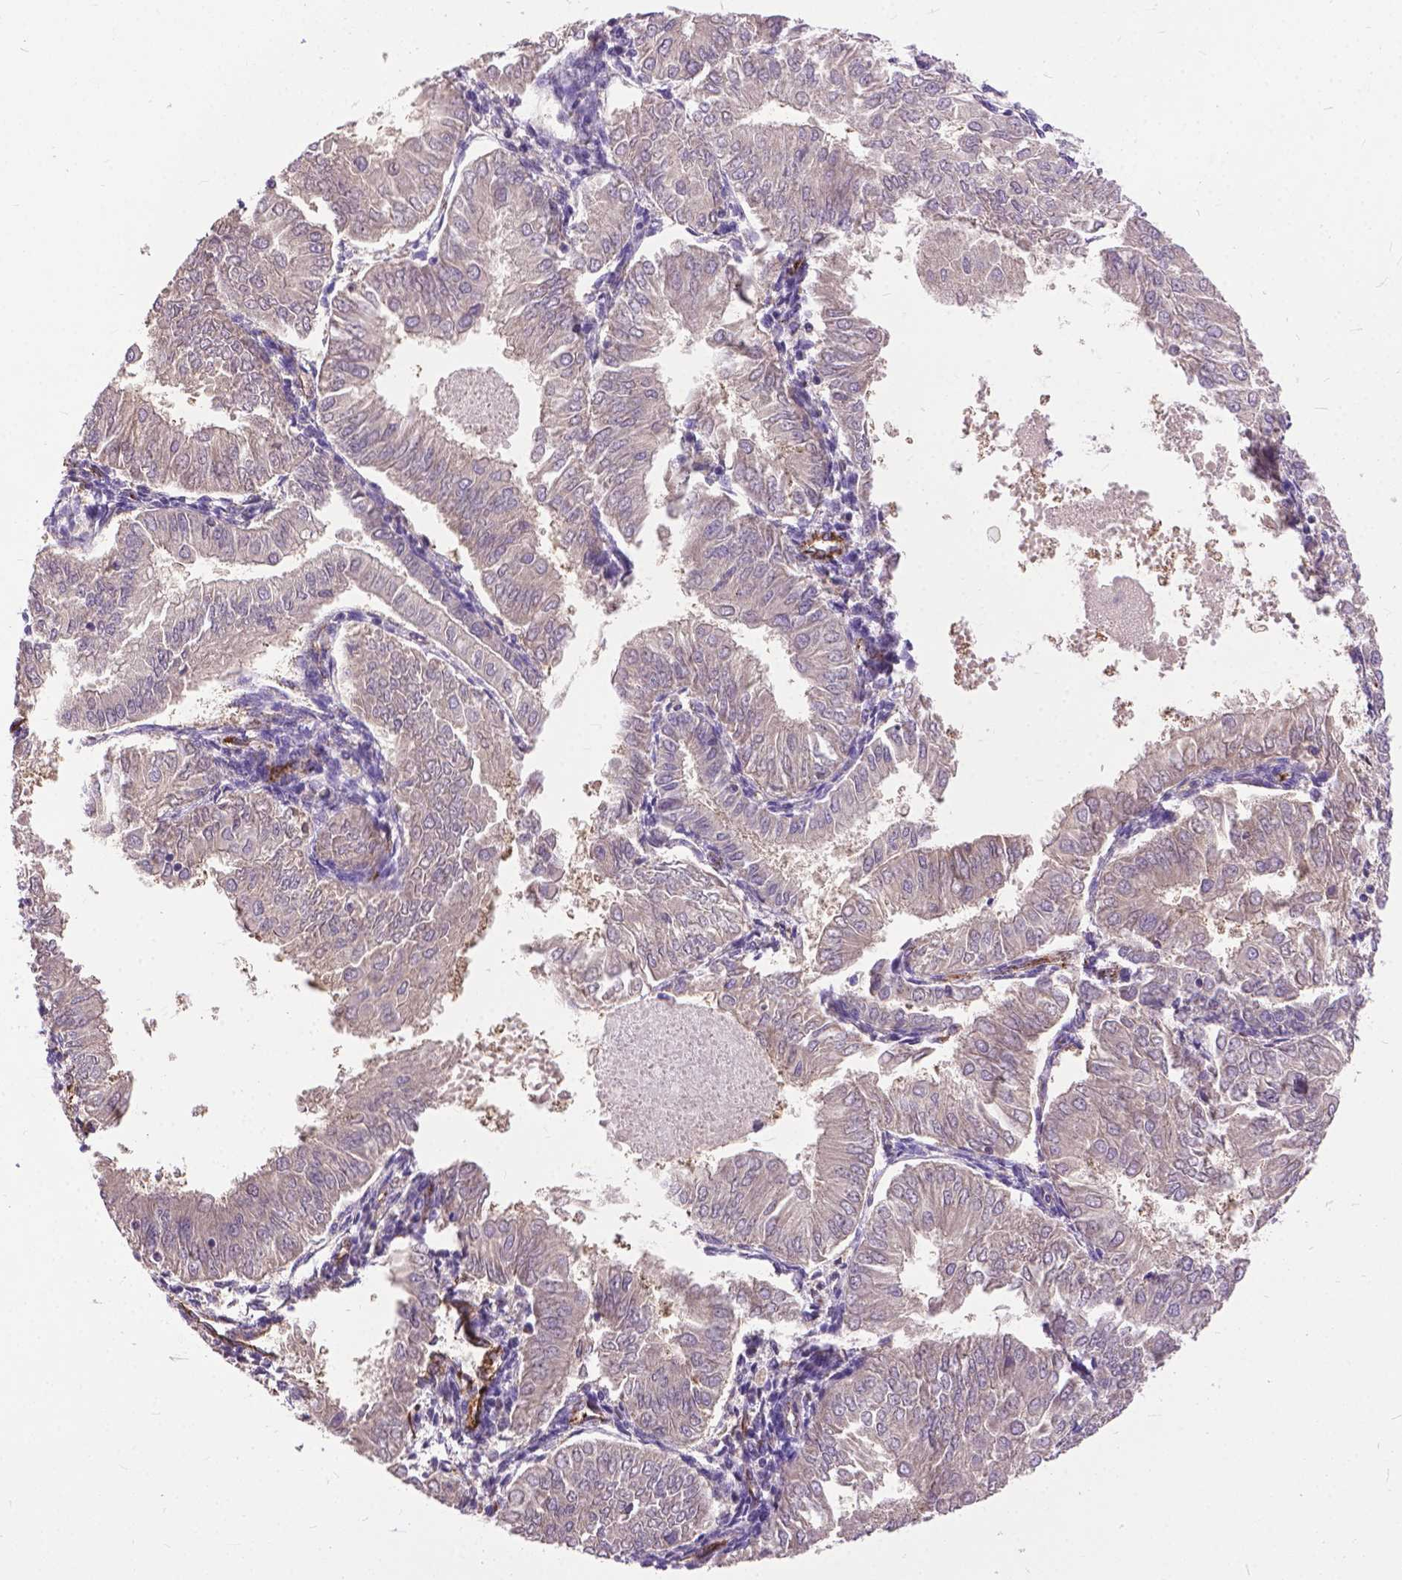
{"staining": {"intensity": "negative", "quantity": "none", "location": "none"}, "tissue": "endometrial cancer", "cell_type": "Tumor cells", "image_type": "cancer", "snomed": [{"axis": "morphology", "description": "Adenocarcinoma, NOS"}, {"axis": "topography", "description": "Endometrium"}], "caption": "This is an immunohistochemistry micrograph of human endometrial cancer. There is no staining in tumor cells.", "gene": "ZNF337", "patient": {"sex": "female", "age": 53}}